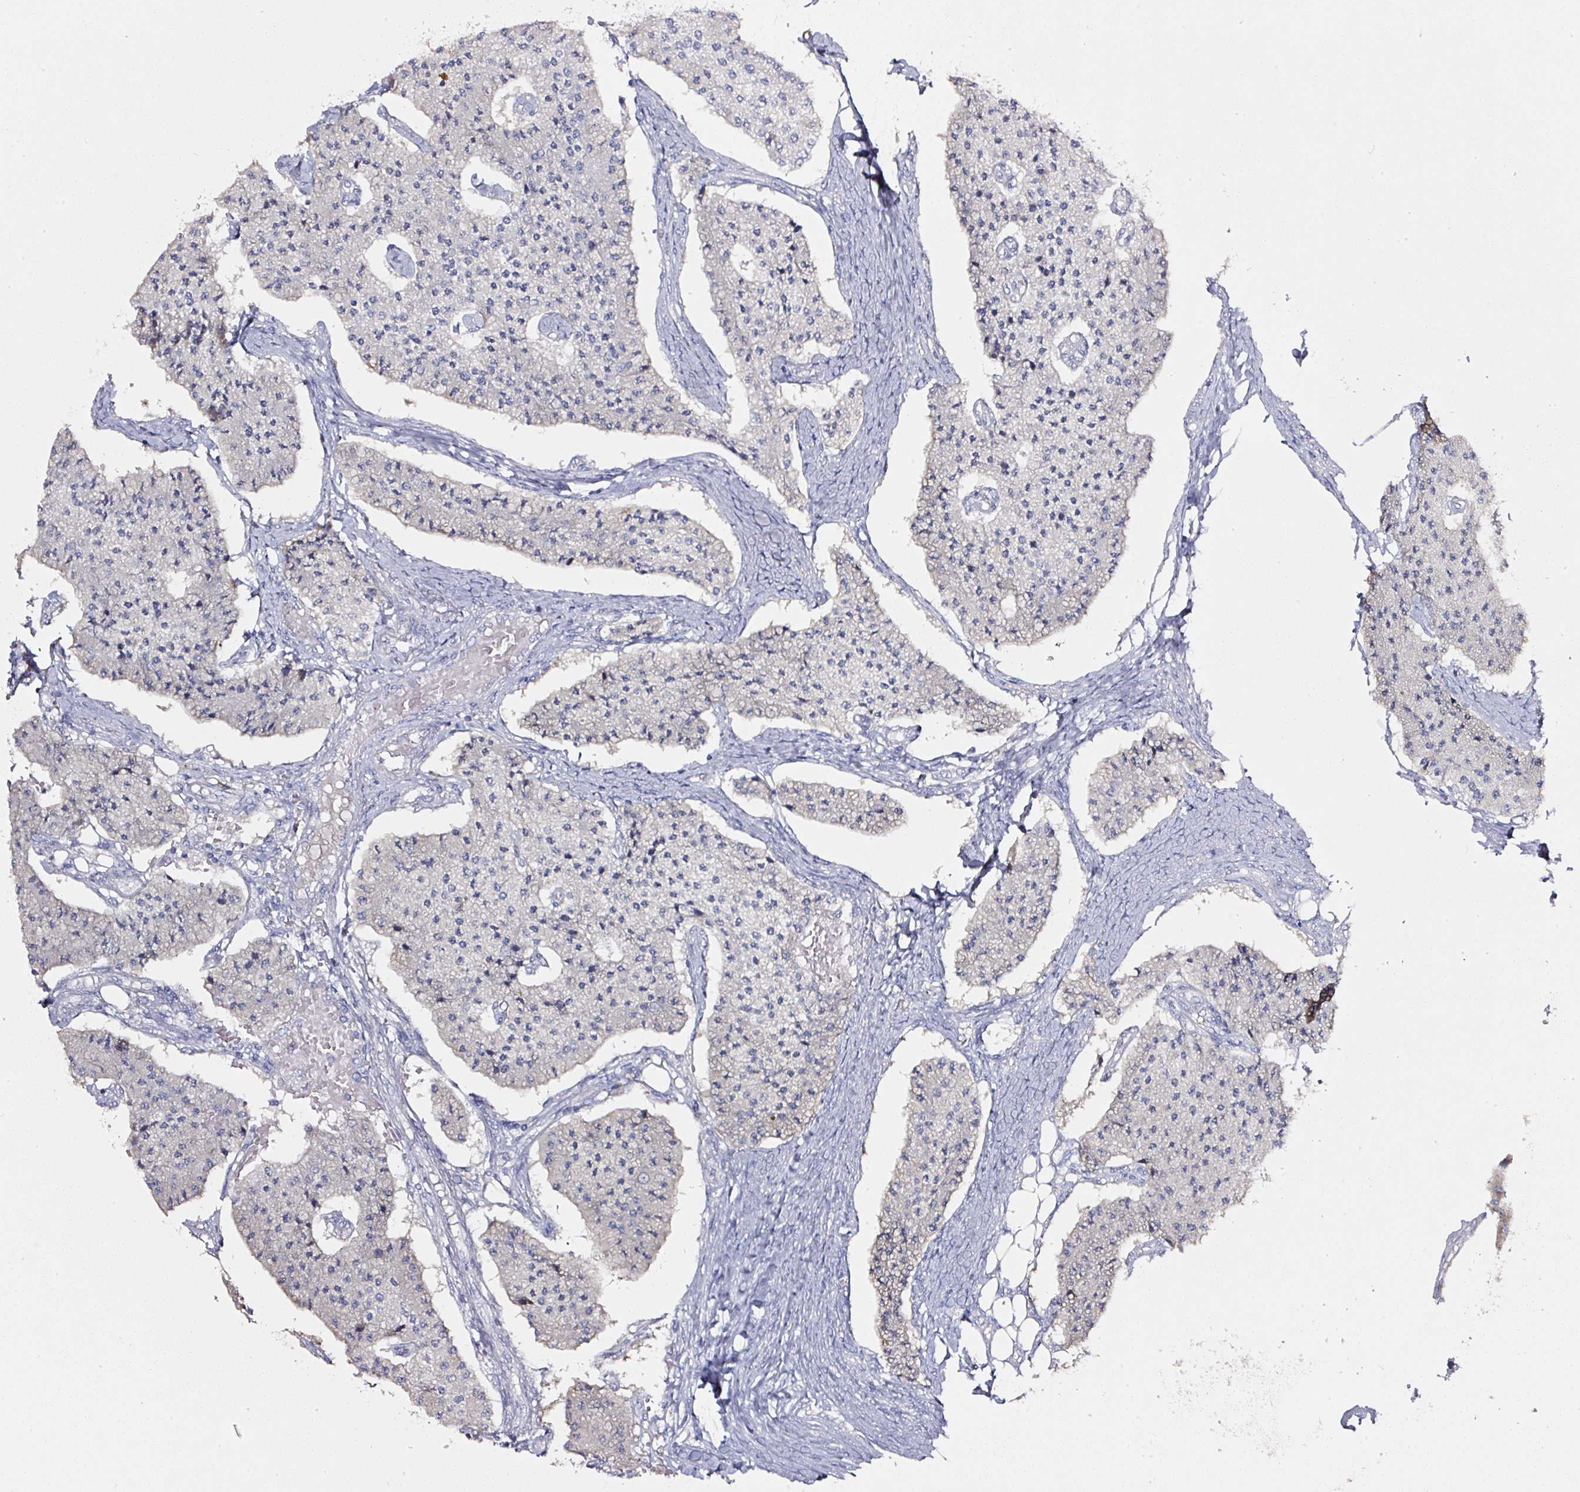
{"staining": {"intensity": "negative", "quantity": "none", "location": "none"}, "tissue": "carcinoid", "cell_type": "Tumor cells", "image_type": "cancer", "snomed": [{"axis": "morphology", "description": "Carcinoid, malignant, NOS"}, {"axis": "topography", "description": "Colon"}], "caption": "Photomicrograph shows no protein expression in tumor cells of carcinoid (malignant) tissue.", "gene": "PDXDC1", "patient": {"sex": "female", "age": 52}}